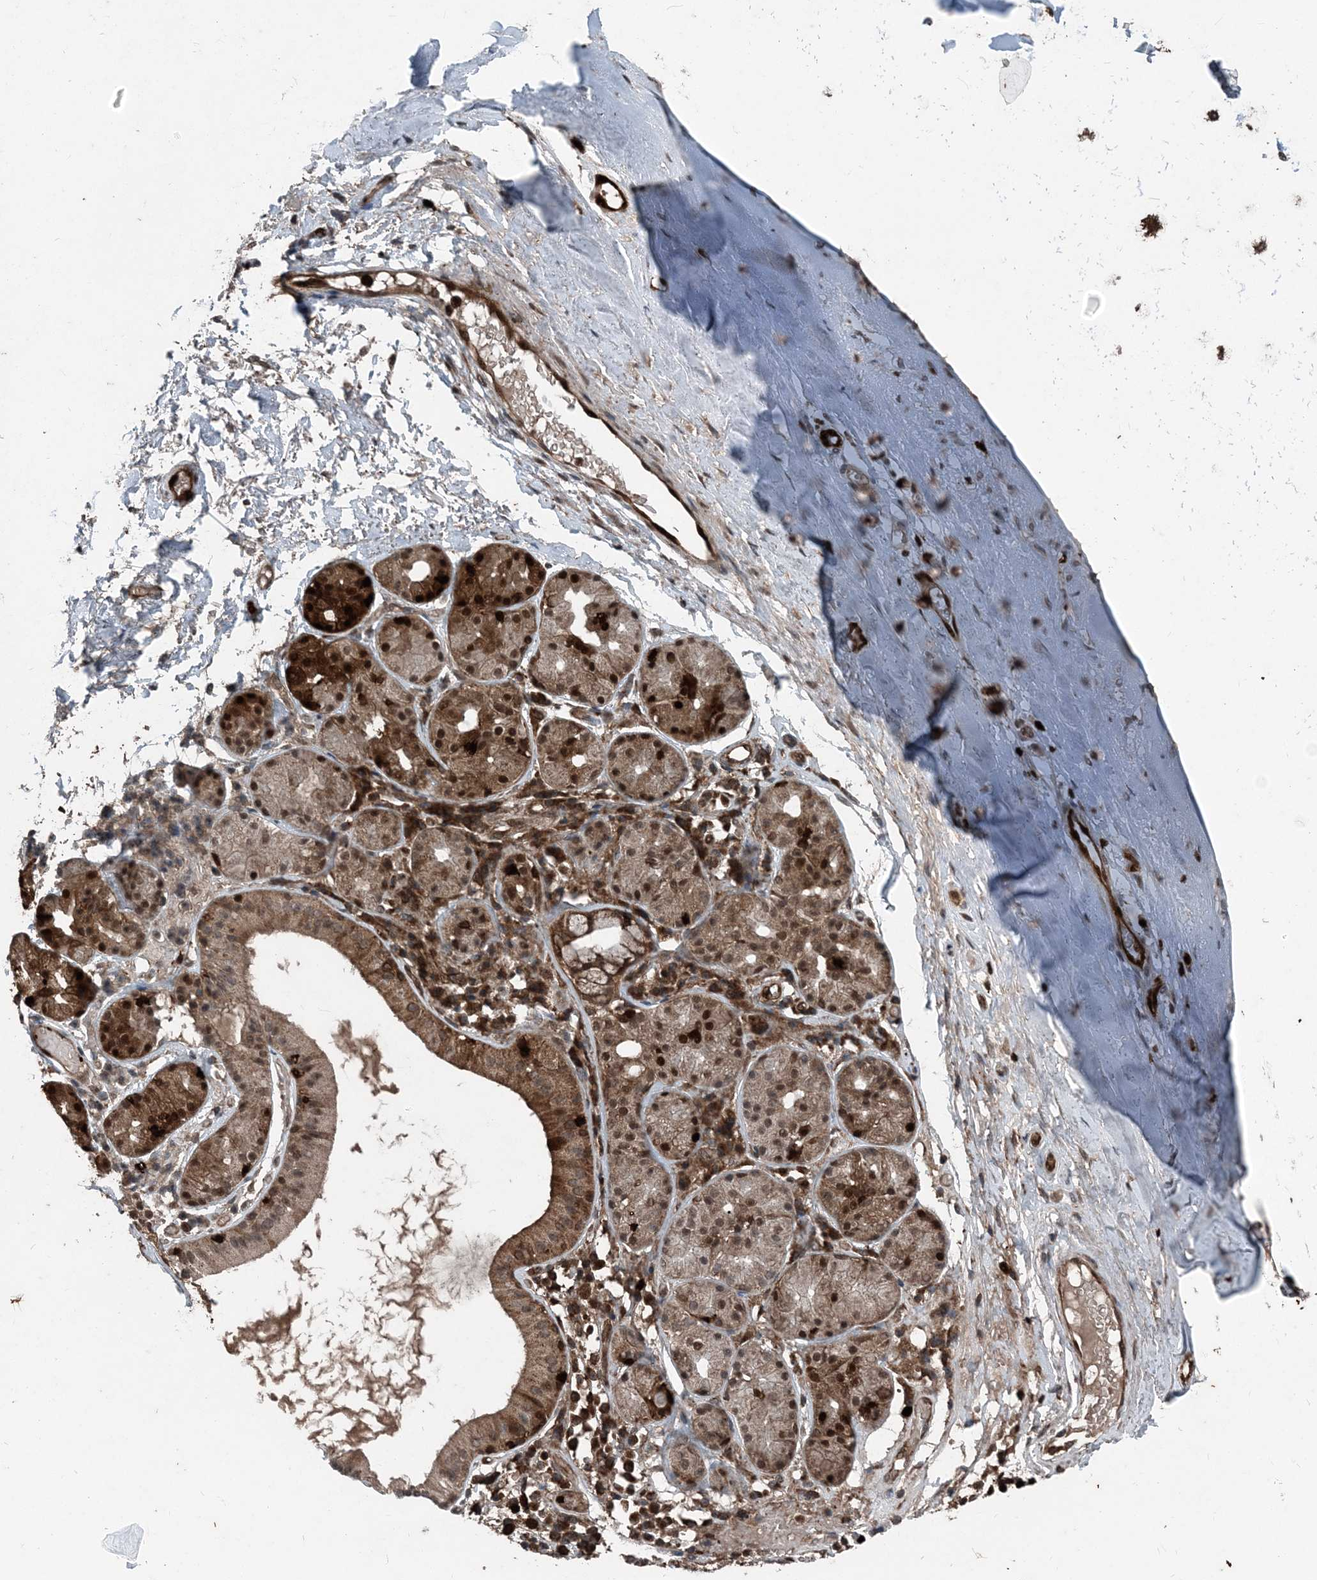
{"staining": {"intensity": "moderate", "quantity": ">75%", "location": "cytoplasmic/membranous,nuclear"}, "tissue": "soft tissue", "cell_type": "Fibroblasts", "image_type": "normal", "snomed": [{"axis": "morphology", "description": "Normal tissue, NOS"}, {"axis": "morphology", "description": "Basal cell carcinoma"}, {"axis": "topography", "description": "Cartilage tissue"}, {"axis": "topography", "description": "Nasopharynx"}, {"axis": "topography", "description": "Oral tissue"}], "caption": "This histopathology image shows immunohistochemistry staining of normal soft tissue, with medium moderate cytoplasmic/membranous,nuclear staining in about >75% of fibroblasts.", "gene": "CFL1", "patient": {"sex": "female", "age": 77}}